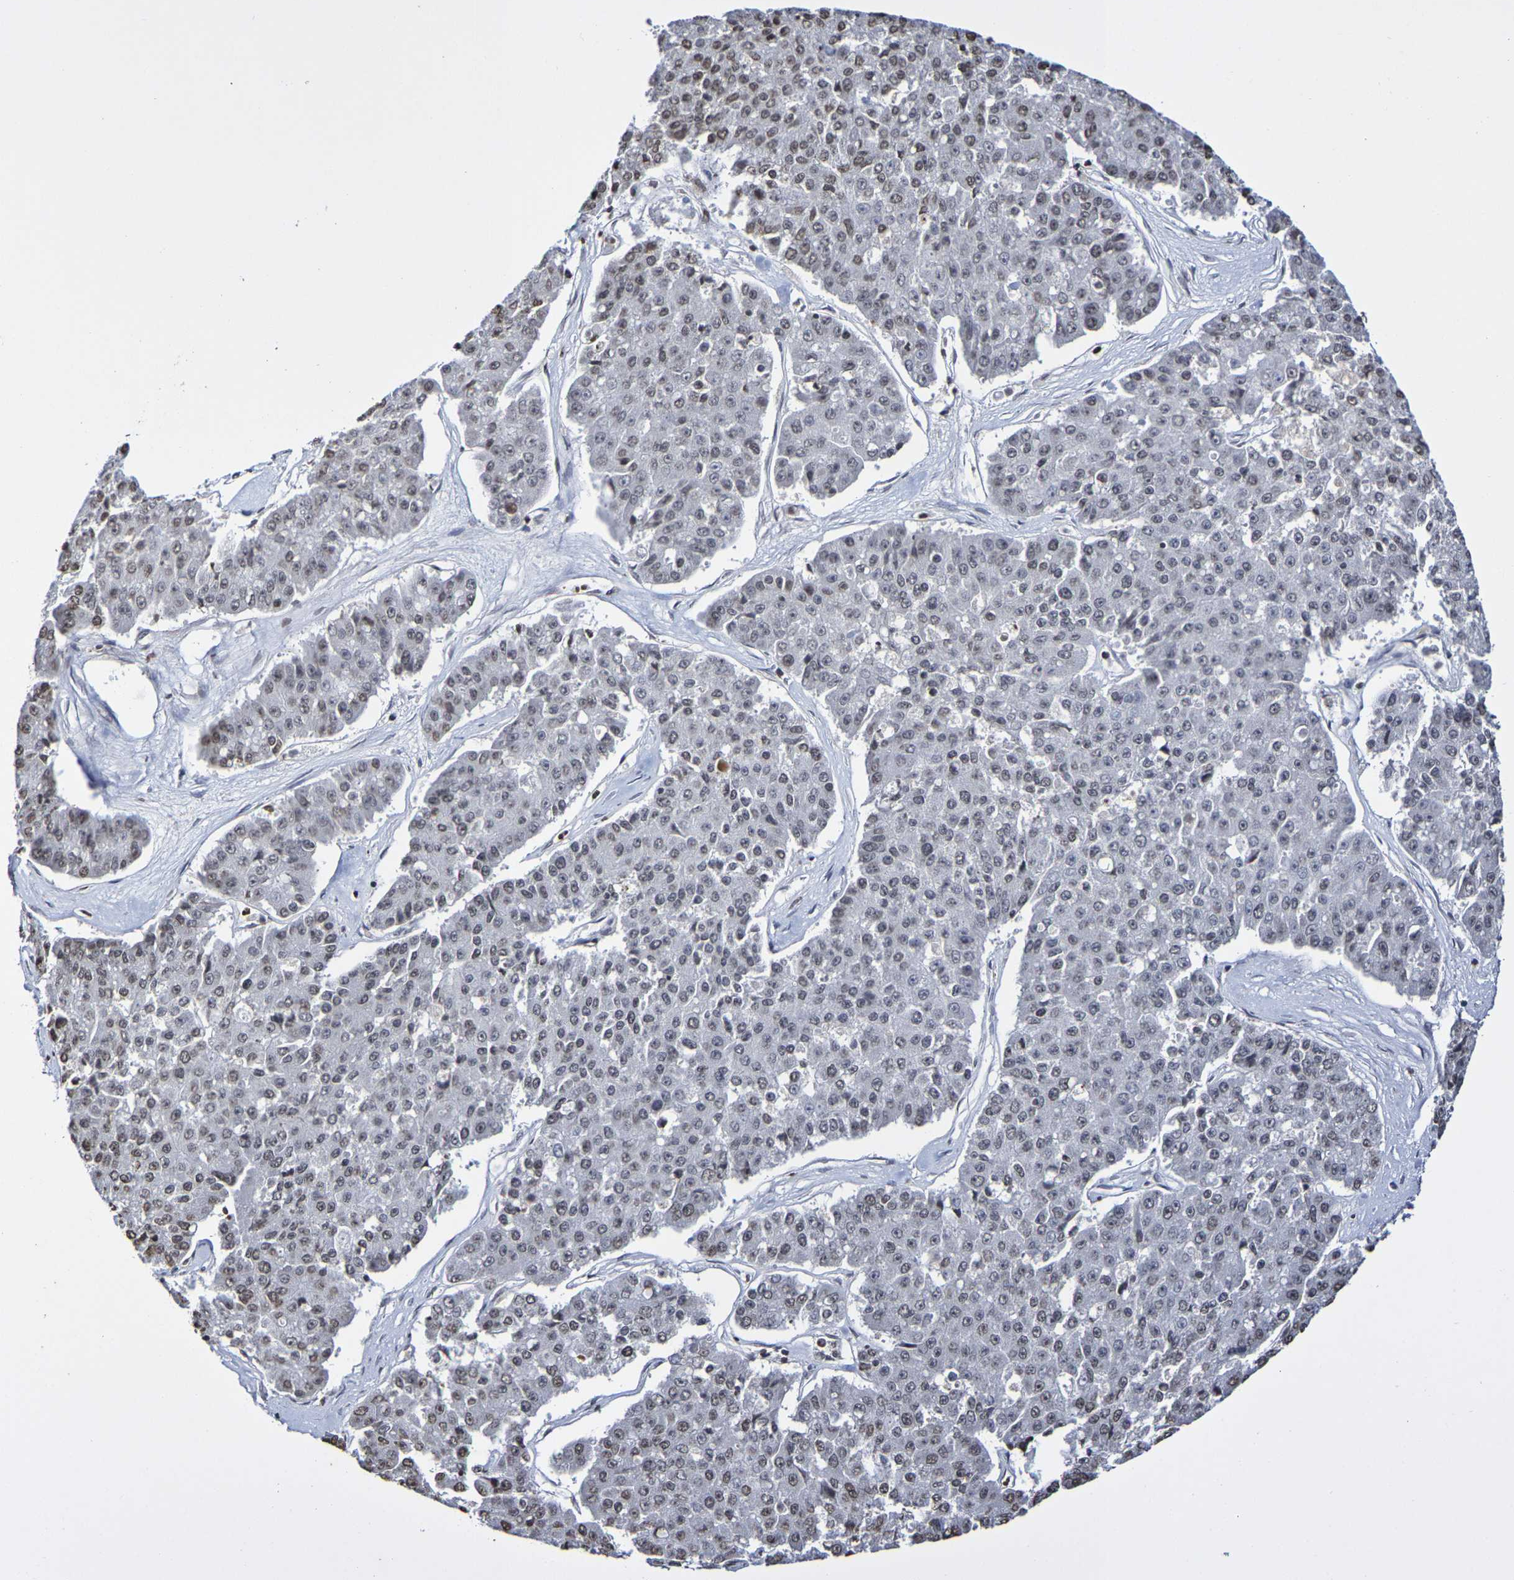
{"staining": {"intensity": "weak", "quantity": "<25%", "location": "nuclear"}, "tissue": "pancreatic cancer", "cell_type": "Tumor cells", "image_type": "cancer", "snomed": [{"axis": "morphology", "description": "Adenocarcinoma, NOS"}, {"axis": "topography", "description": "Pancreas"}], "caption": "High power microscopy photomicrograph of an immunohistochemistry (IHC) image of pancreatic cancer, revealing no significant staining in tumor cells. (Brightfield microscopy of DAB immunohistochemistry at high magnification).", "gene": "ATF4", "patient": {"sex": "male", "age": 50}}